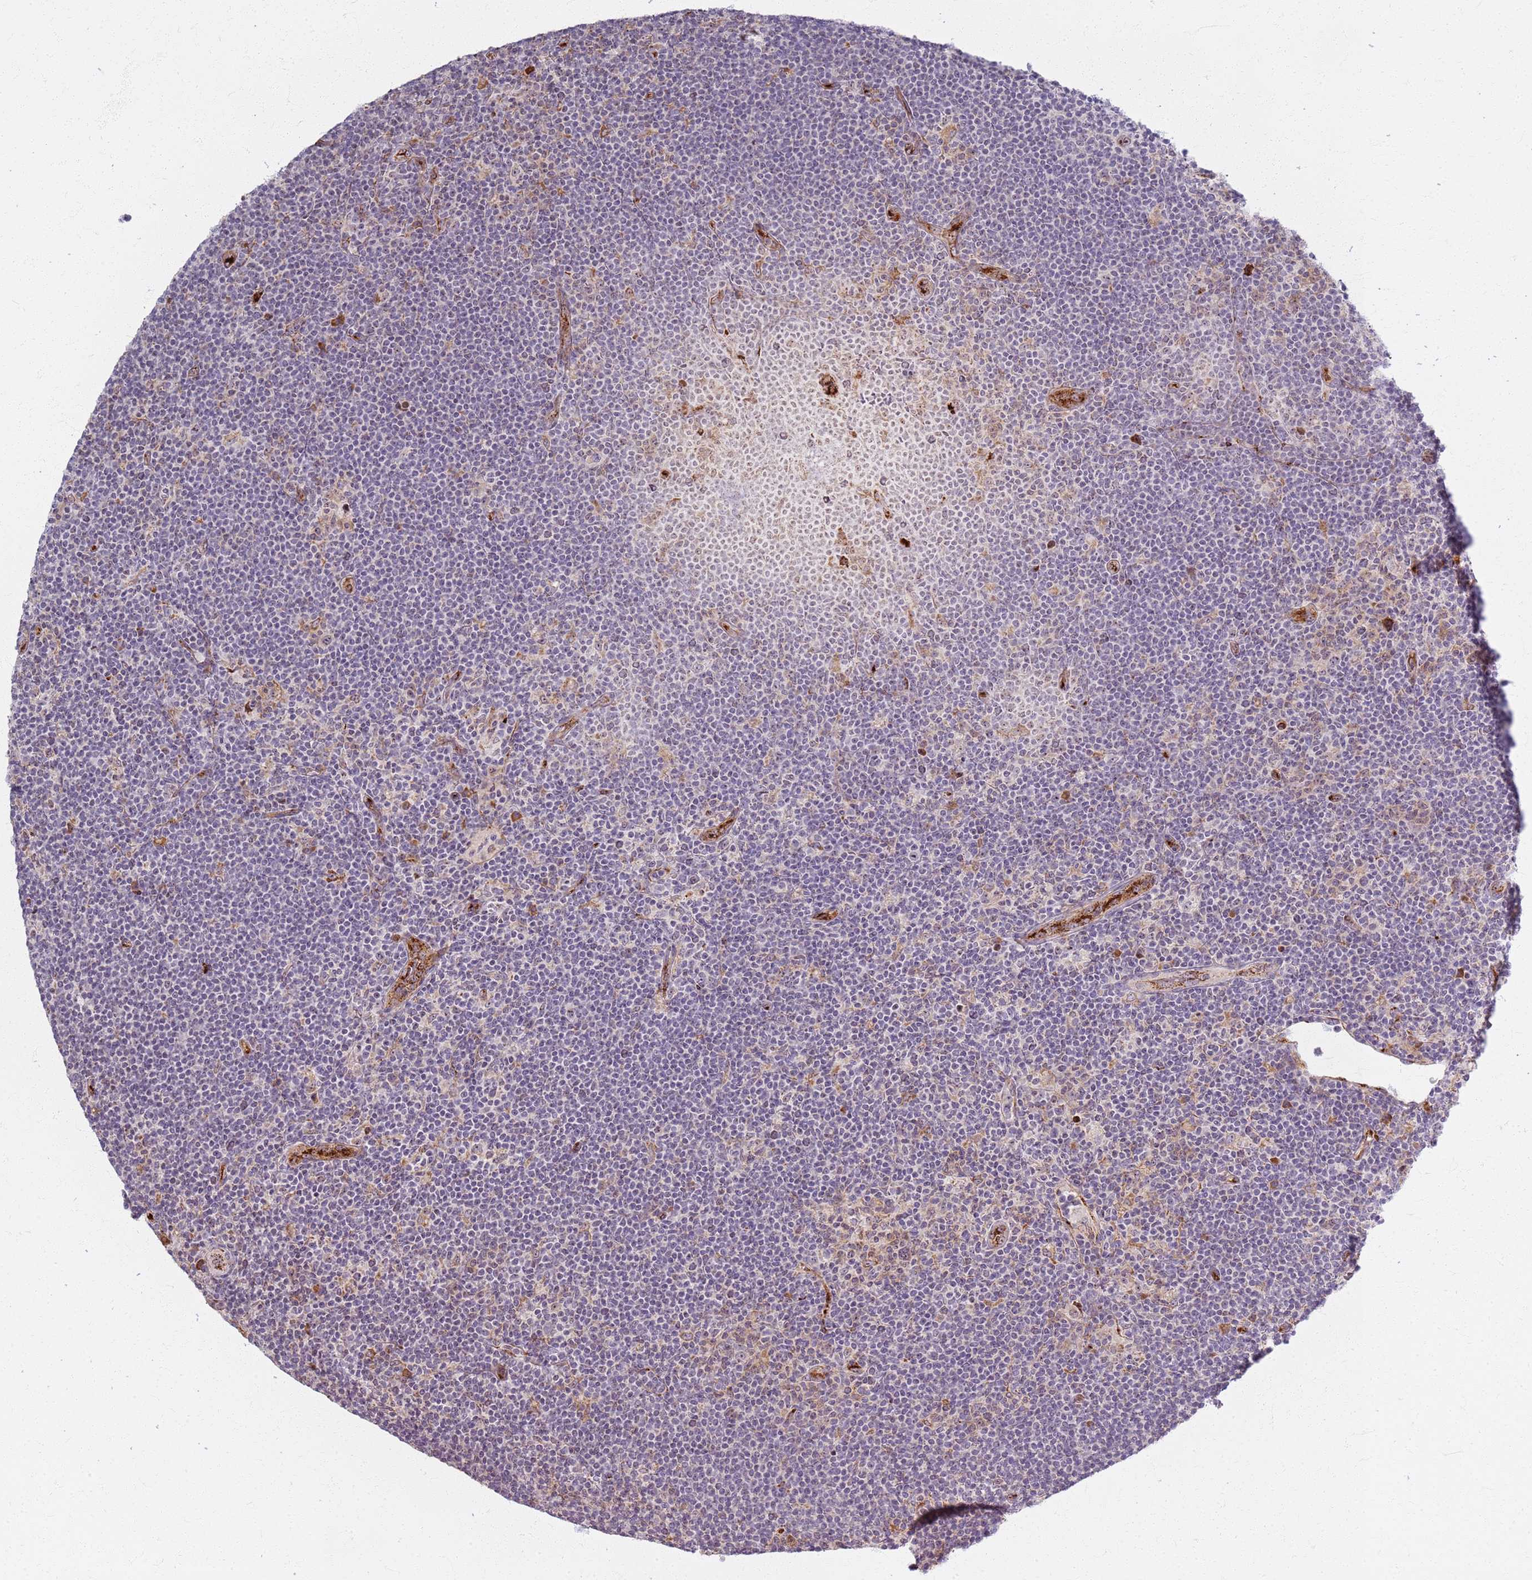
{"staining": {"intensity": "moderate", "quantity": "25%-75%", "location": "cytoplasmic/membranous,nuclear"}, "tissue": "lymphoma", "cell_type": "Tumor cells", "image_type": "cancer", "snomed": [{"axis": "morphology", "description": "Hodgkin's disease, NOS"}, {"axis": "topography", "description": "Lymph node"}], "caption": "About 25%-75% of tumor cells in human Hodgkin's disease show moderate cytoplasmic/membranous and nuclear protein staining as visualized by brown immunohistochemical staining.", "gene": "KRI1", "patient": {"sex": "female", "age": 57}}